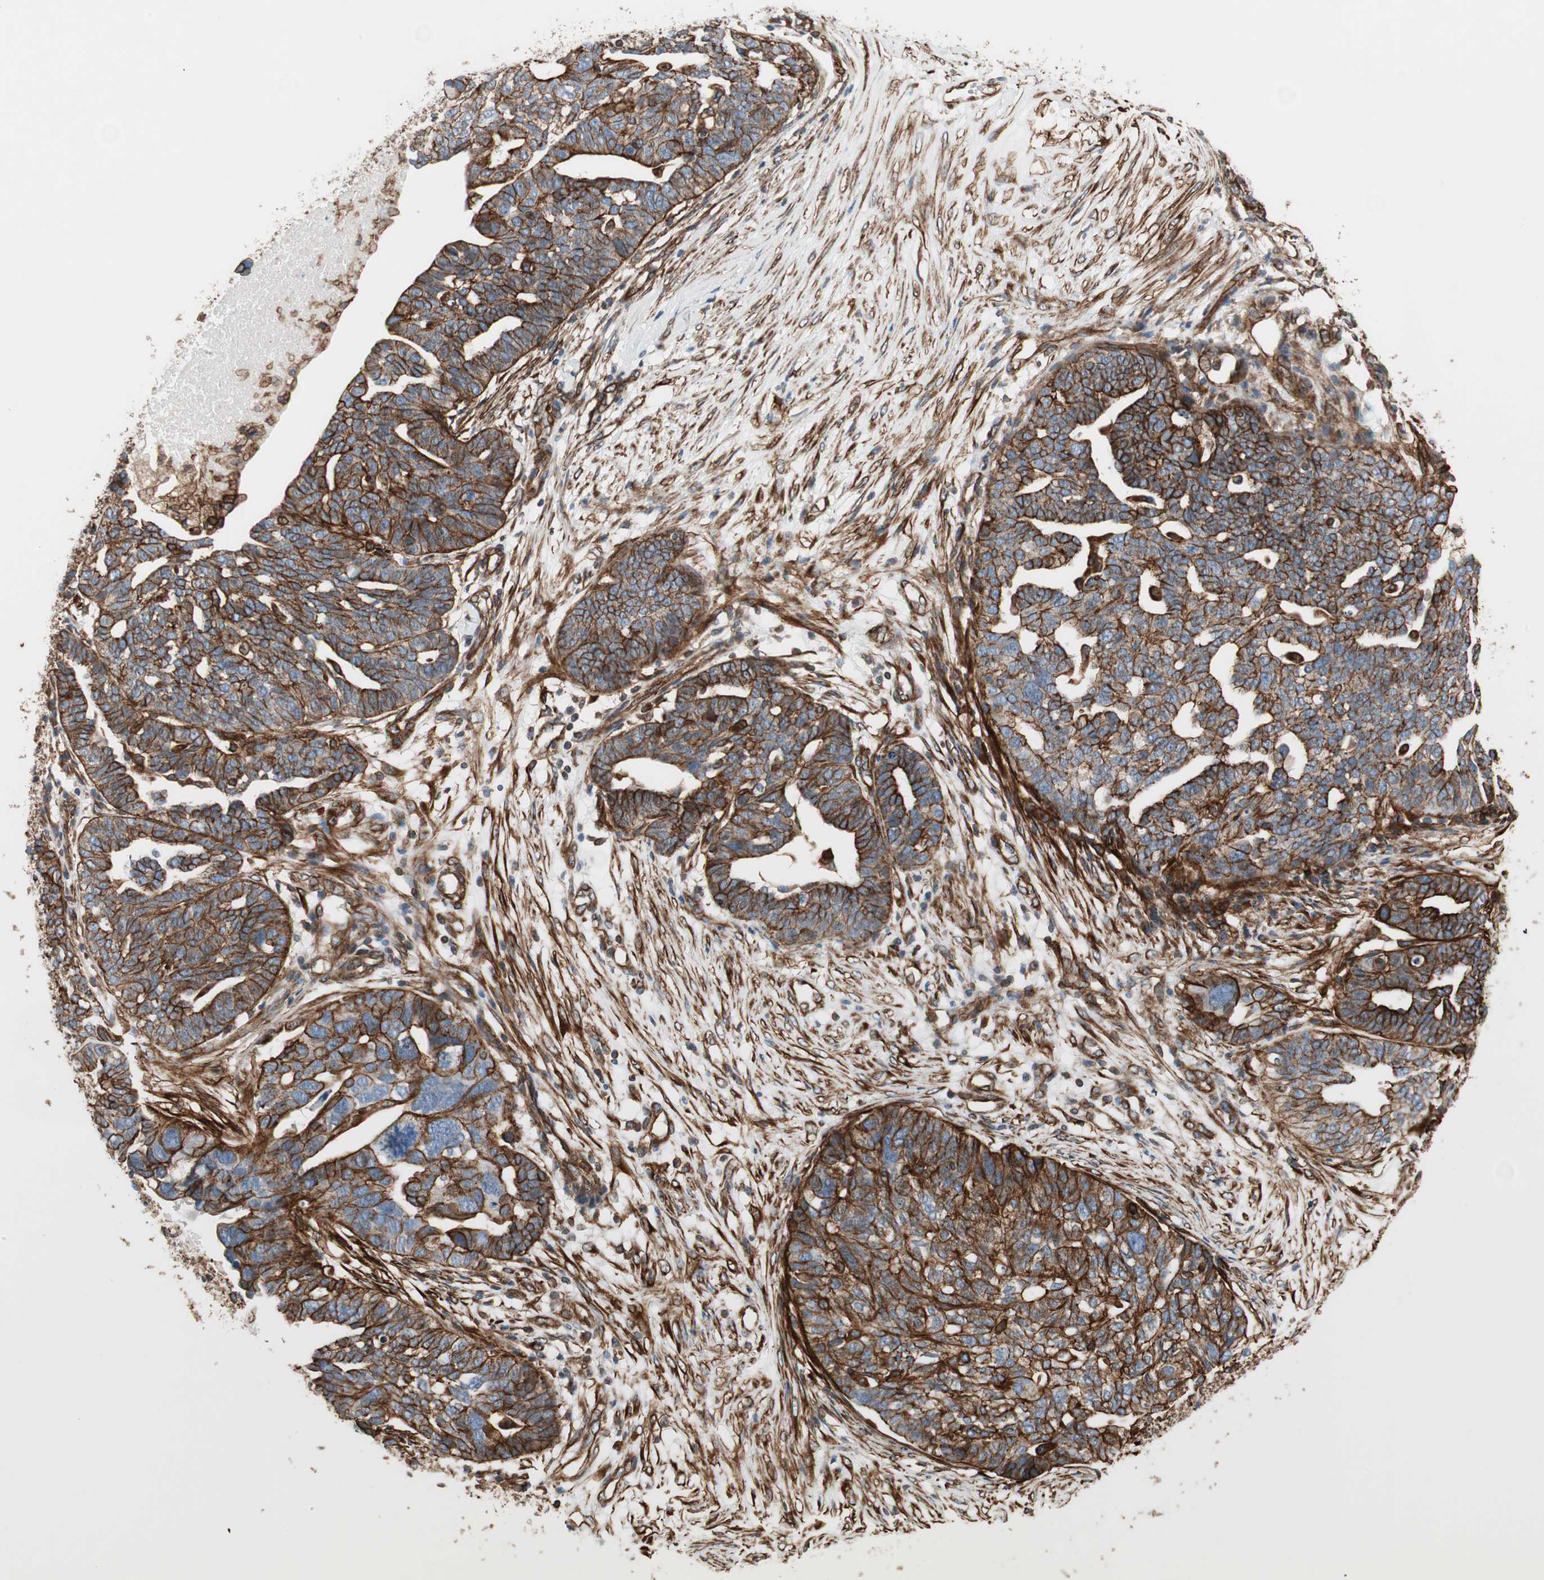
{"staining": {"intensity": "strong", "quantity": ">75%", "location": "cytoplasmic/membranous"}, "tissue": "ovarian cancer", "cell_type": "Tumor cells", "image_type": "cancer", "snomed": [{"axis": "morphology", "description": "Cystadenocarcinoma, serous, NOS"}, {"axis": "topography", "description": "Ovary"}], "caption": "This micrograph exhibits ovarian cancer (serous cystadenocarcinoma) stained with immunohistochemistry to label a protein in brown. The cytoplasmic/membranous of tumor cells show strong positivity for the protein. Nuclei are counter-stained blue.", "gene": "TCTA", "patient": {"sex": "female", "age": 59}}